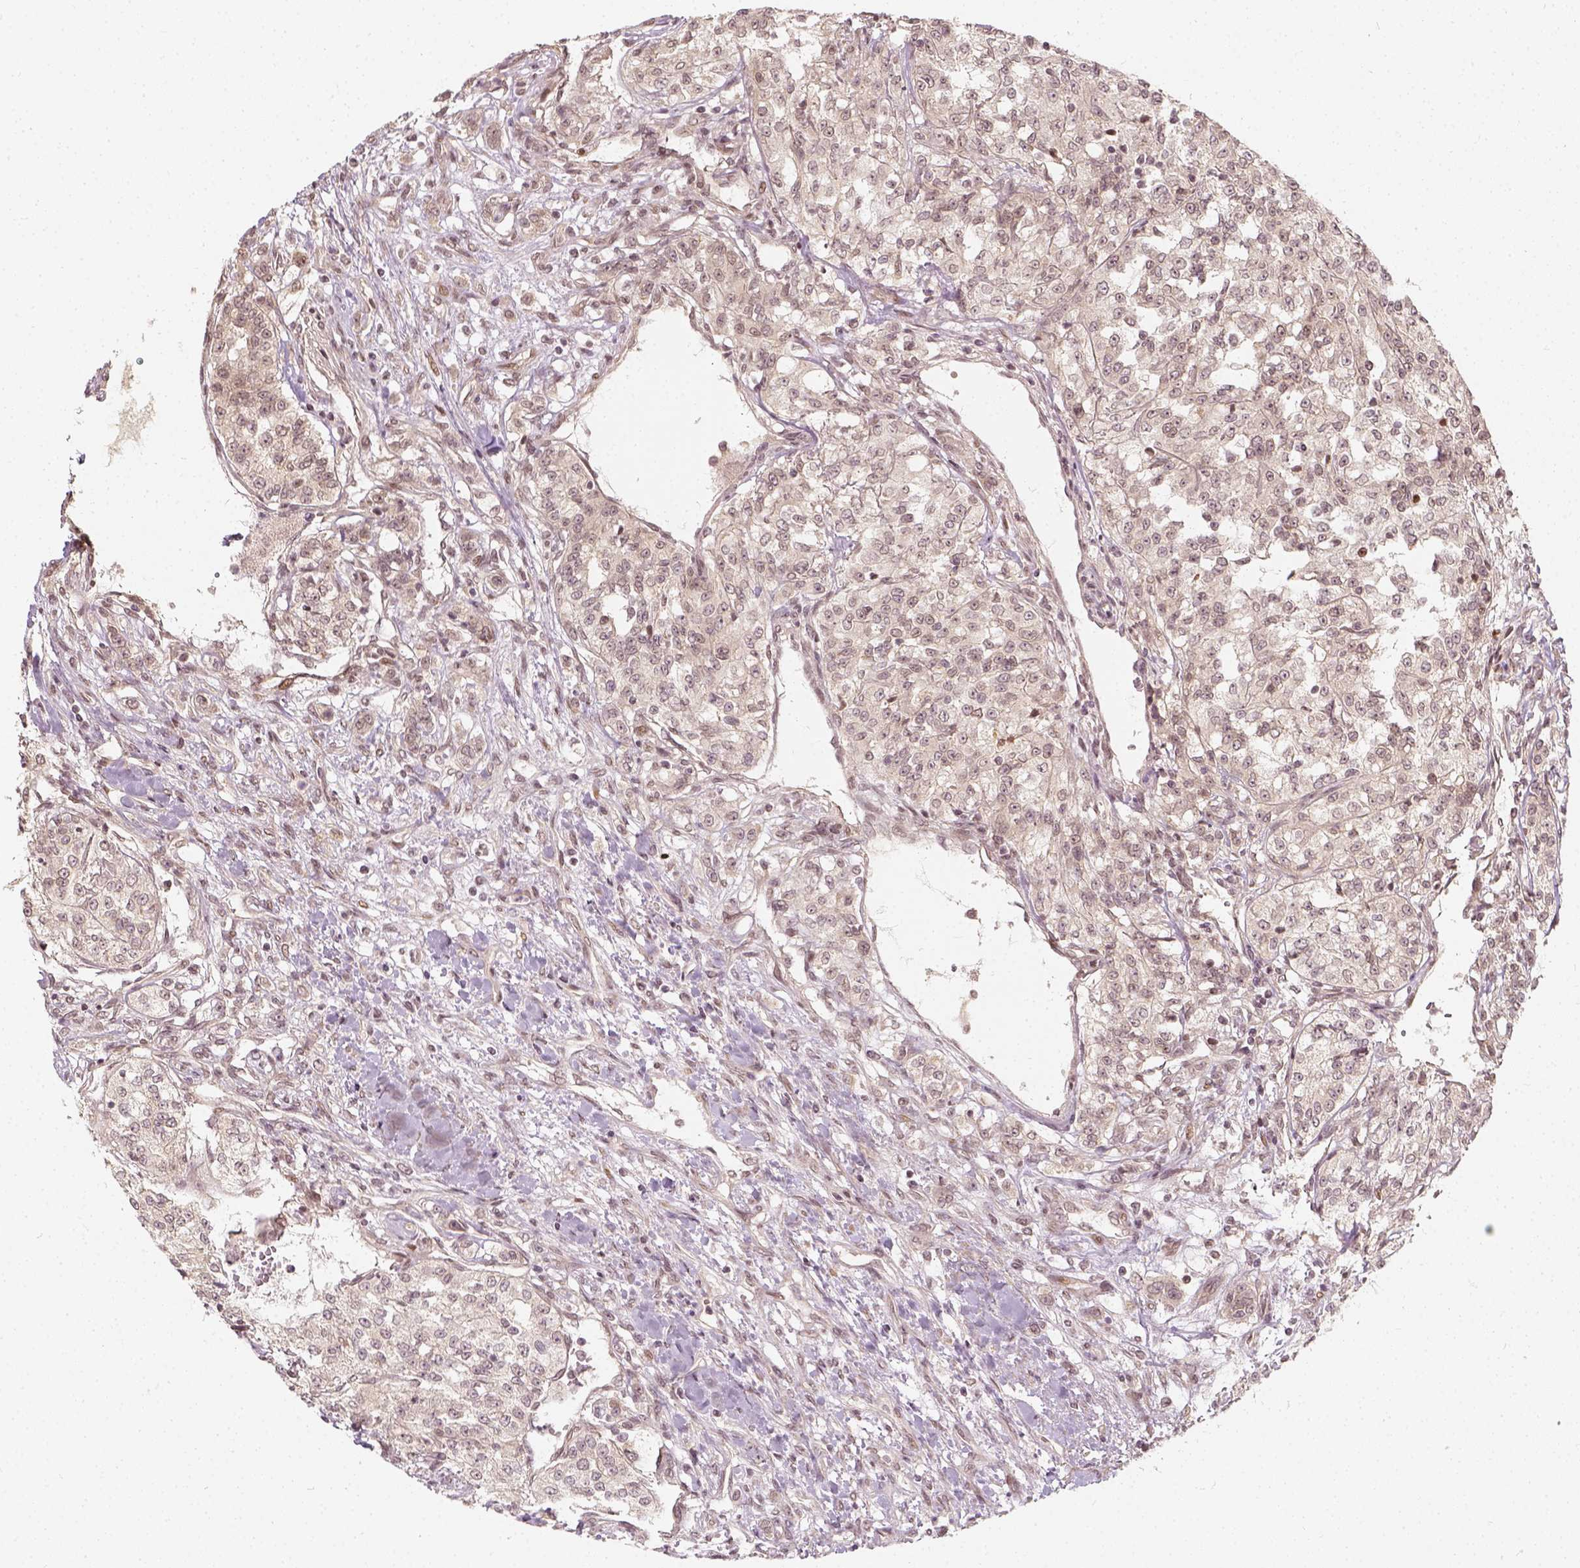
{"staining": {"intensity": "negative", "quantity": "none", "location": "none"}, "tissue": "renal cancer", "cell_type": "Tumor cells", "image_type": "cancer", "snomed": [{"axis": "morphology", "description": "Adenocarcinoma, NOS"}, {"axis": "topography", "description": "Kidney"}], "caption": "Renal cancer stained for a protein using IHC displays no expression tumor cells.", "gene": "ZMAT3", "patient": {"sex": "female", "age": 63}}